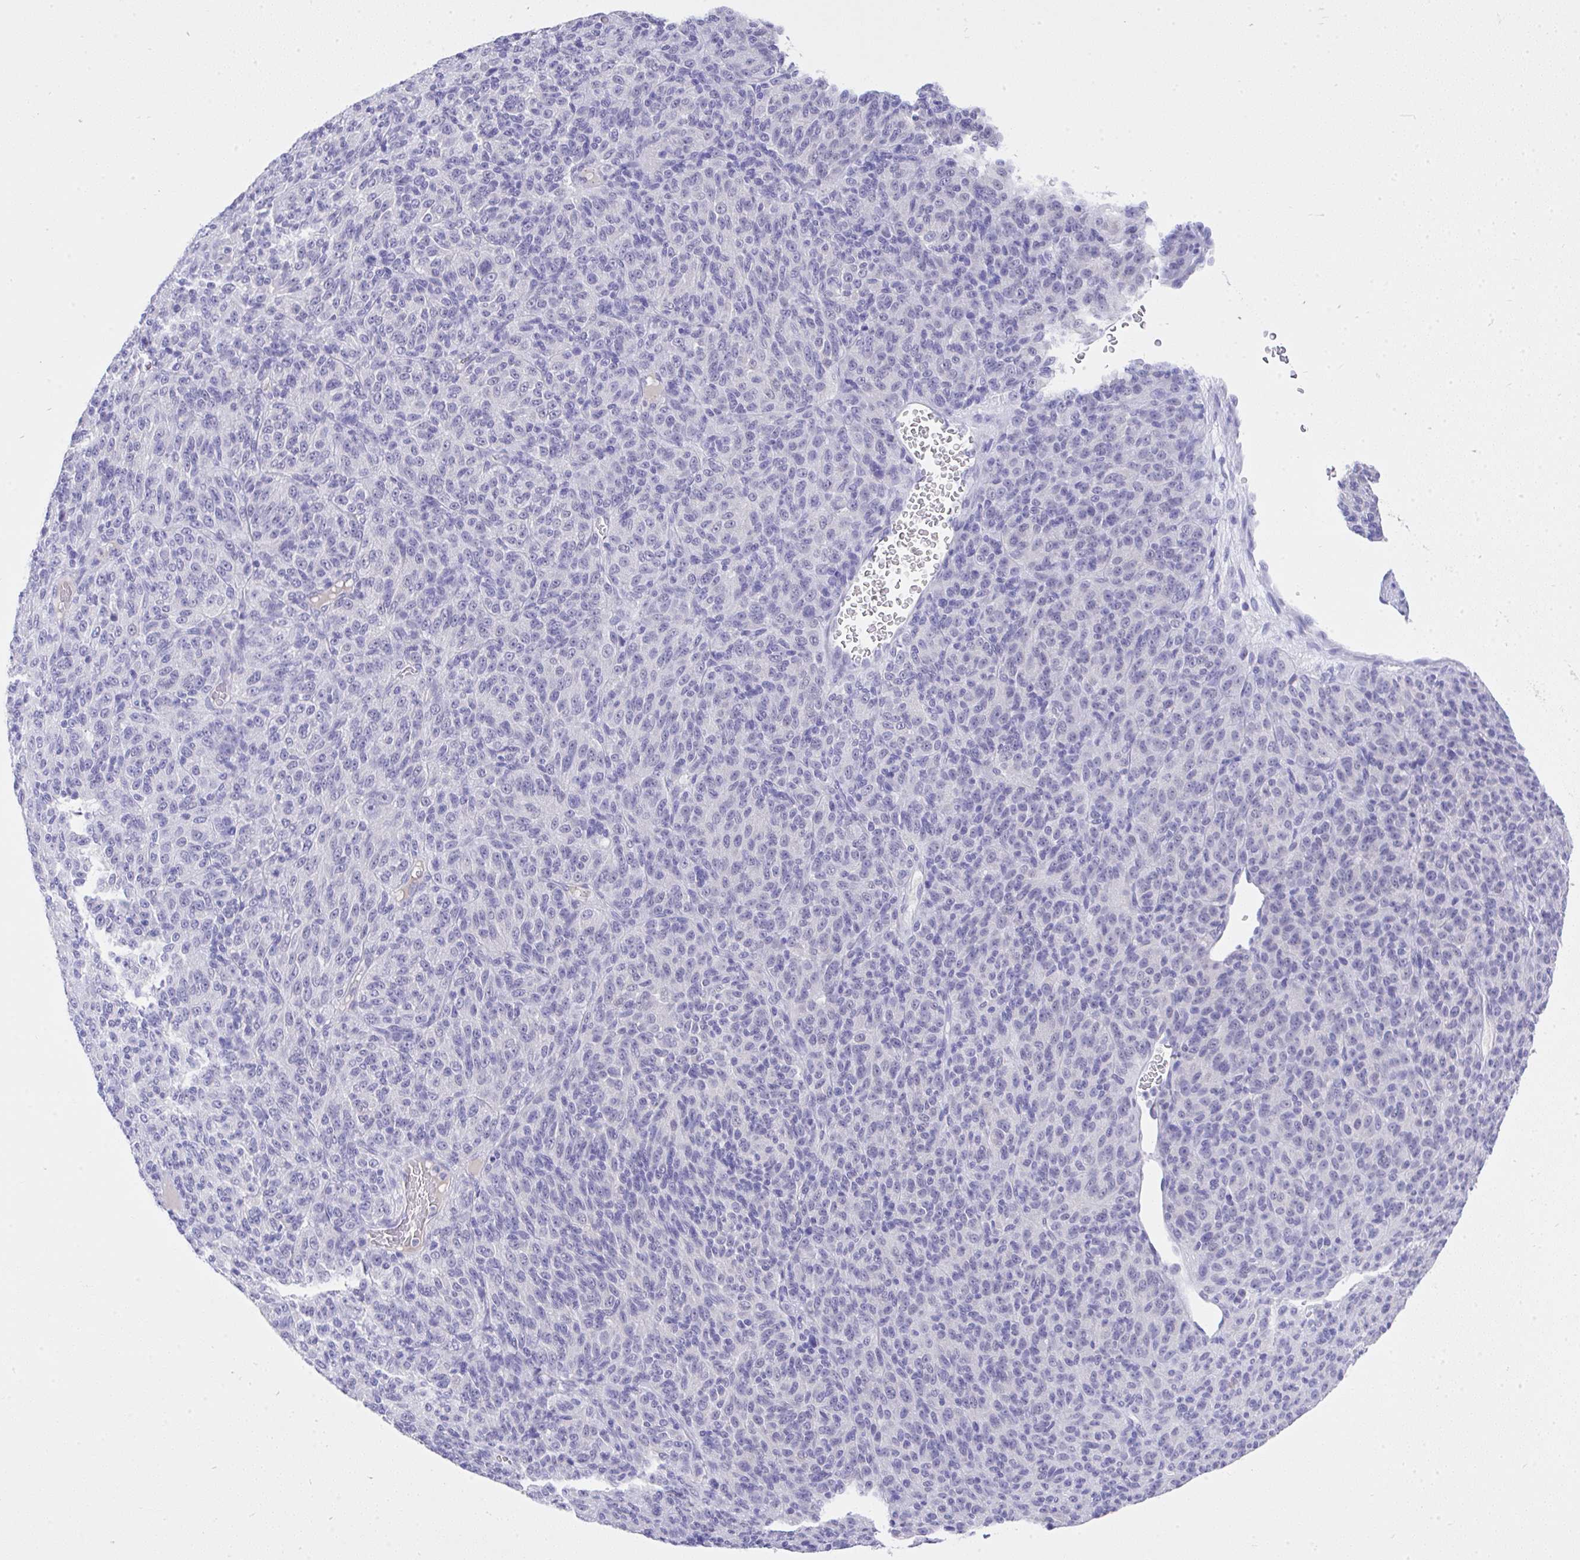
{"staining": {"intensity": "negative", "quantity": "none", "location": "none"}, "tissue": "melanoma", "cell_type": "Tumor cells", "image_type": "cancer", "snomed": [{"axis": "morphology", "description": "Malignant melanoma, Metastatic site"}, {"axis": "topography", "description": "Brain"}], "caption": "Melanoma was stained to show a protein in brown. There is no significant positivity in tumor cells. (DAB immunohistochemistry (IHC) visualized using brightfield microscopy, high magnification).", "gene": "MS4A12", "patient": {"sex": "female", "age": 56}}